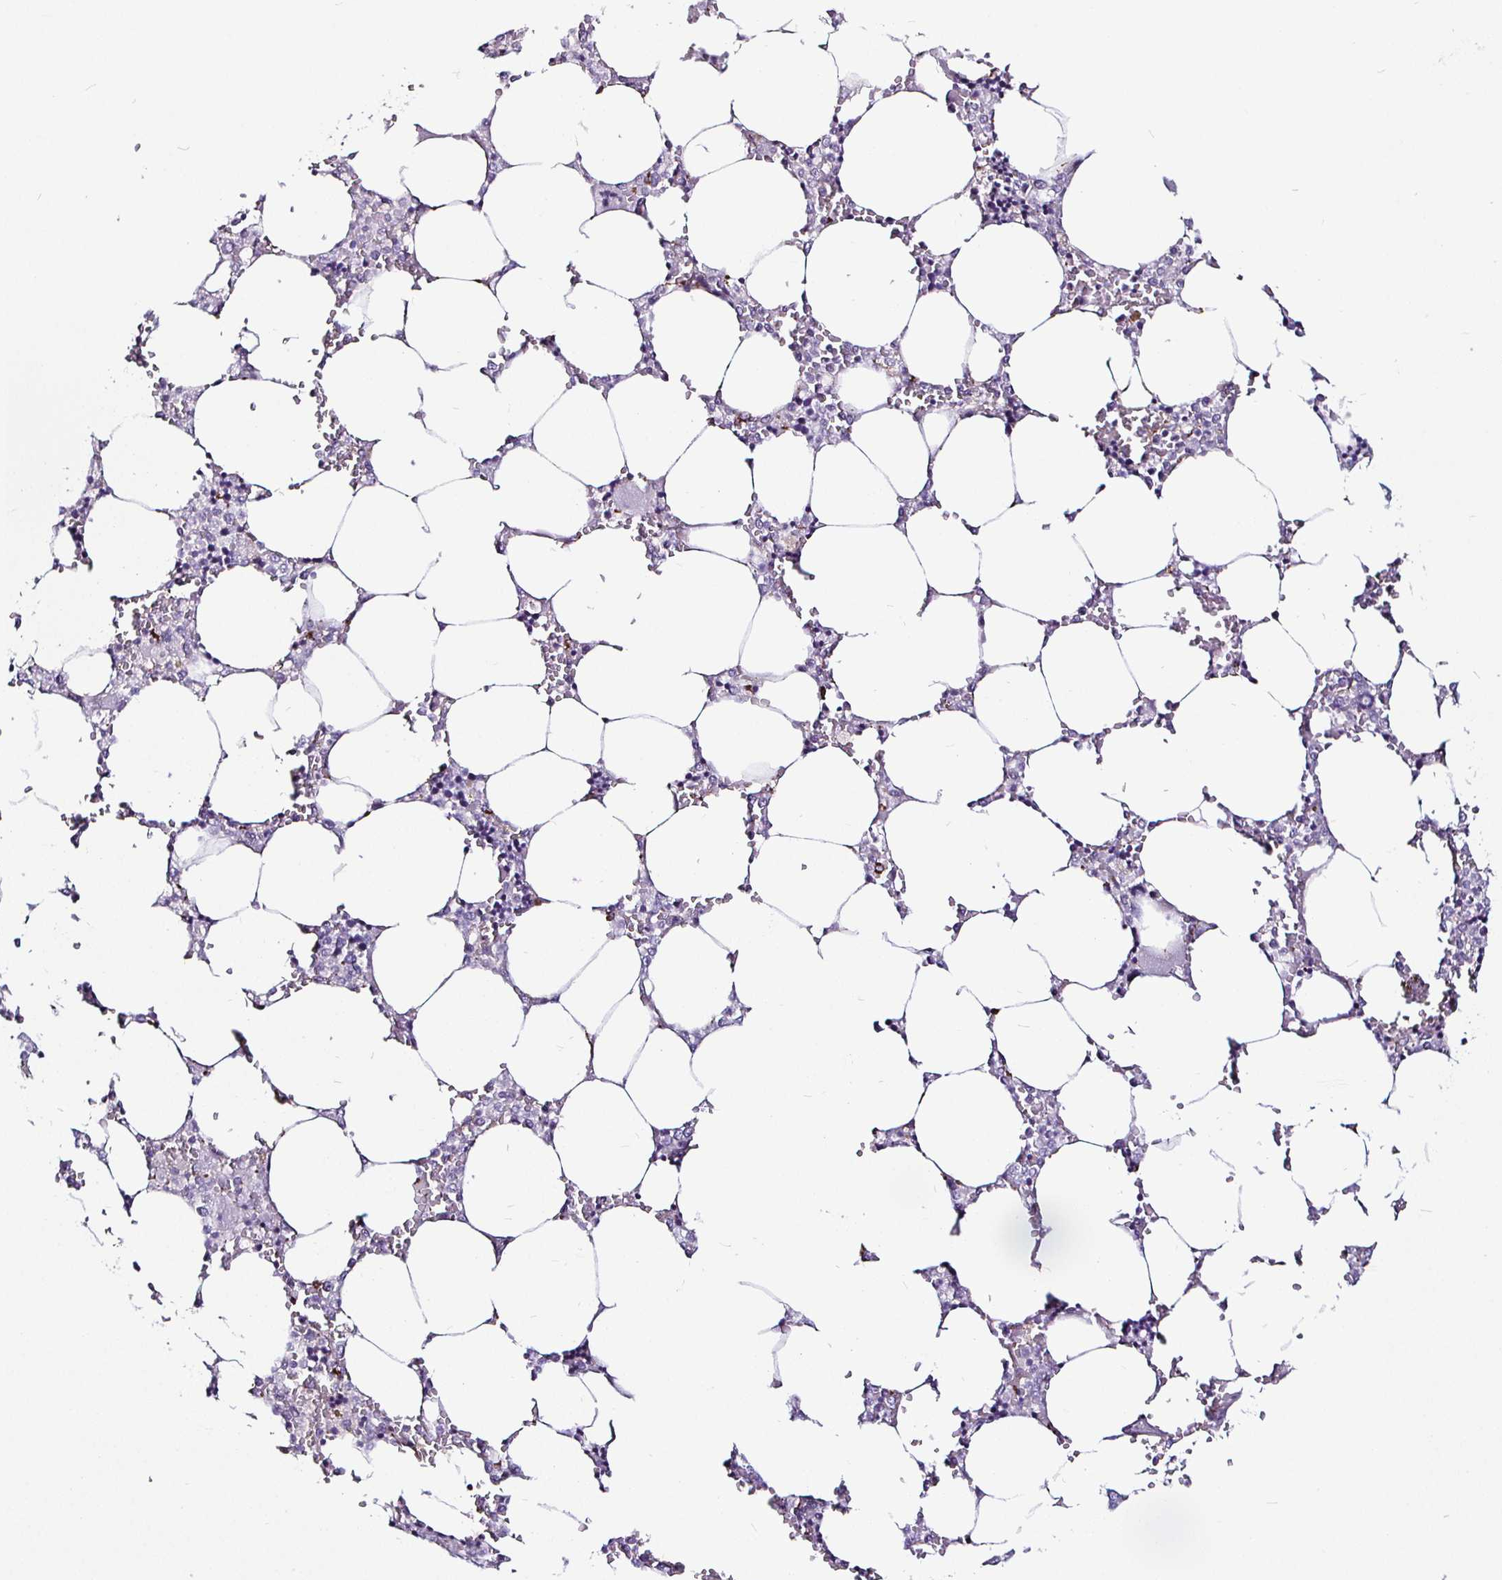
{"staining": {"intensity": "negative", "quantity": "none", "location": "none"}, "tissue": "bone marrow", "cell_type": "Hematopoietic cells", "image_type": "normal", "snomed": [{"axis": "morphology", "description": "Normal tissue, NOS"}, {"axis": "topography", "description": "Bone marrow"}], "caption": "An immunohistochemistry micrograph of benign bone marrow is shown. There is no staining in hematopoietic cells of bone marrow.", "gene": "P4HA2", "patient": {"sex": "male", "age": 64}}